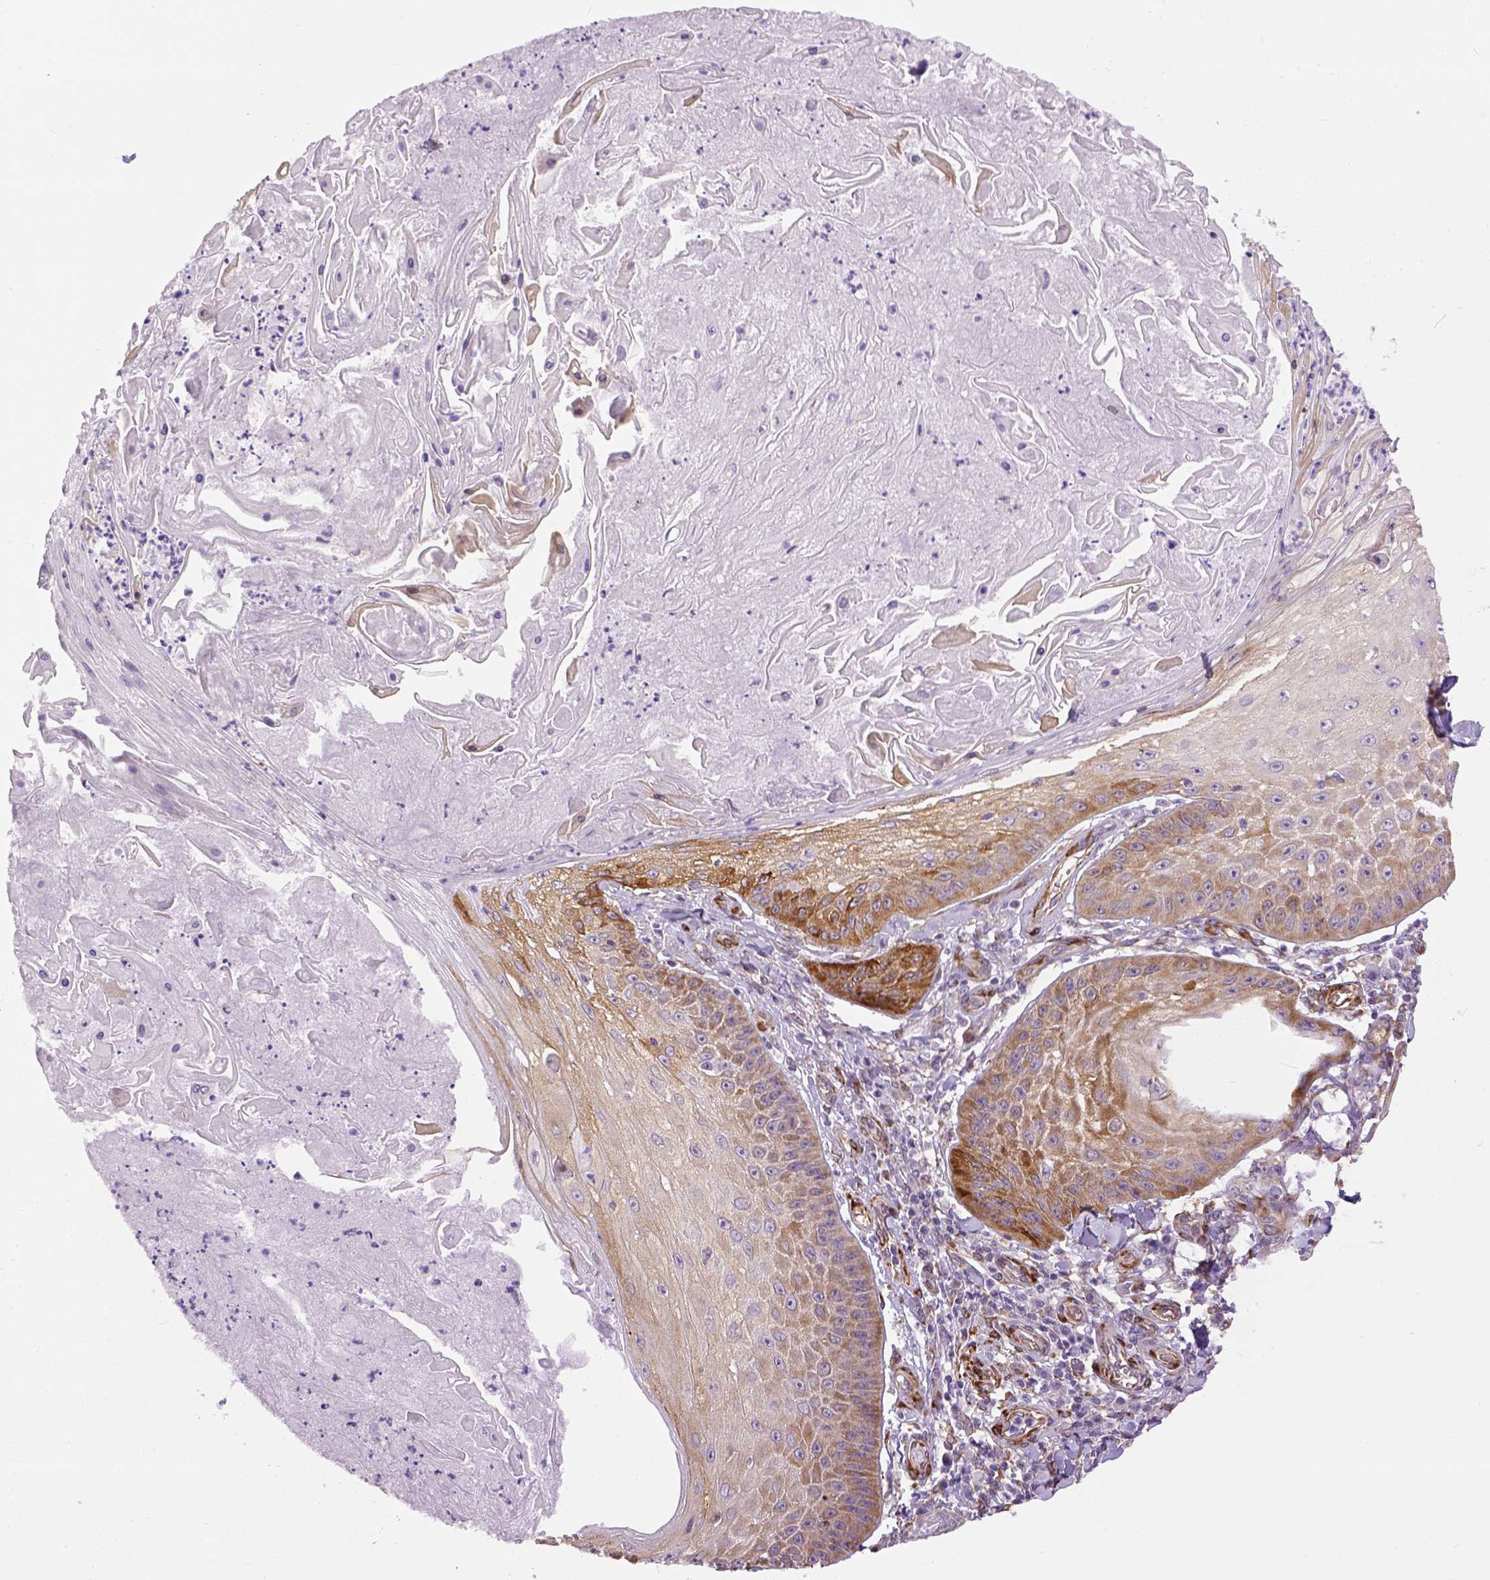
{"staining": {"intensity": "moderate", "quantity": ">75%", "location": "cytoplasmic/membranous"}, "tissue": "skin cancer", "cell_type": "Tumor cells", "image_type": "cancer", "snomed": [{"axis": "morphology", "description": "Squamous cell carcinoma, NOS"}, {"axis": "topography", "description": "Skin"}], "caption": "Human skin cancer stained with a brown dye reveals moderate cytoplasmic/membranous positive expression in approximately >75% of tumor cells.", "gene": "KAZN", "patient": {"sex": "male", "age": 70}}